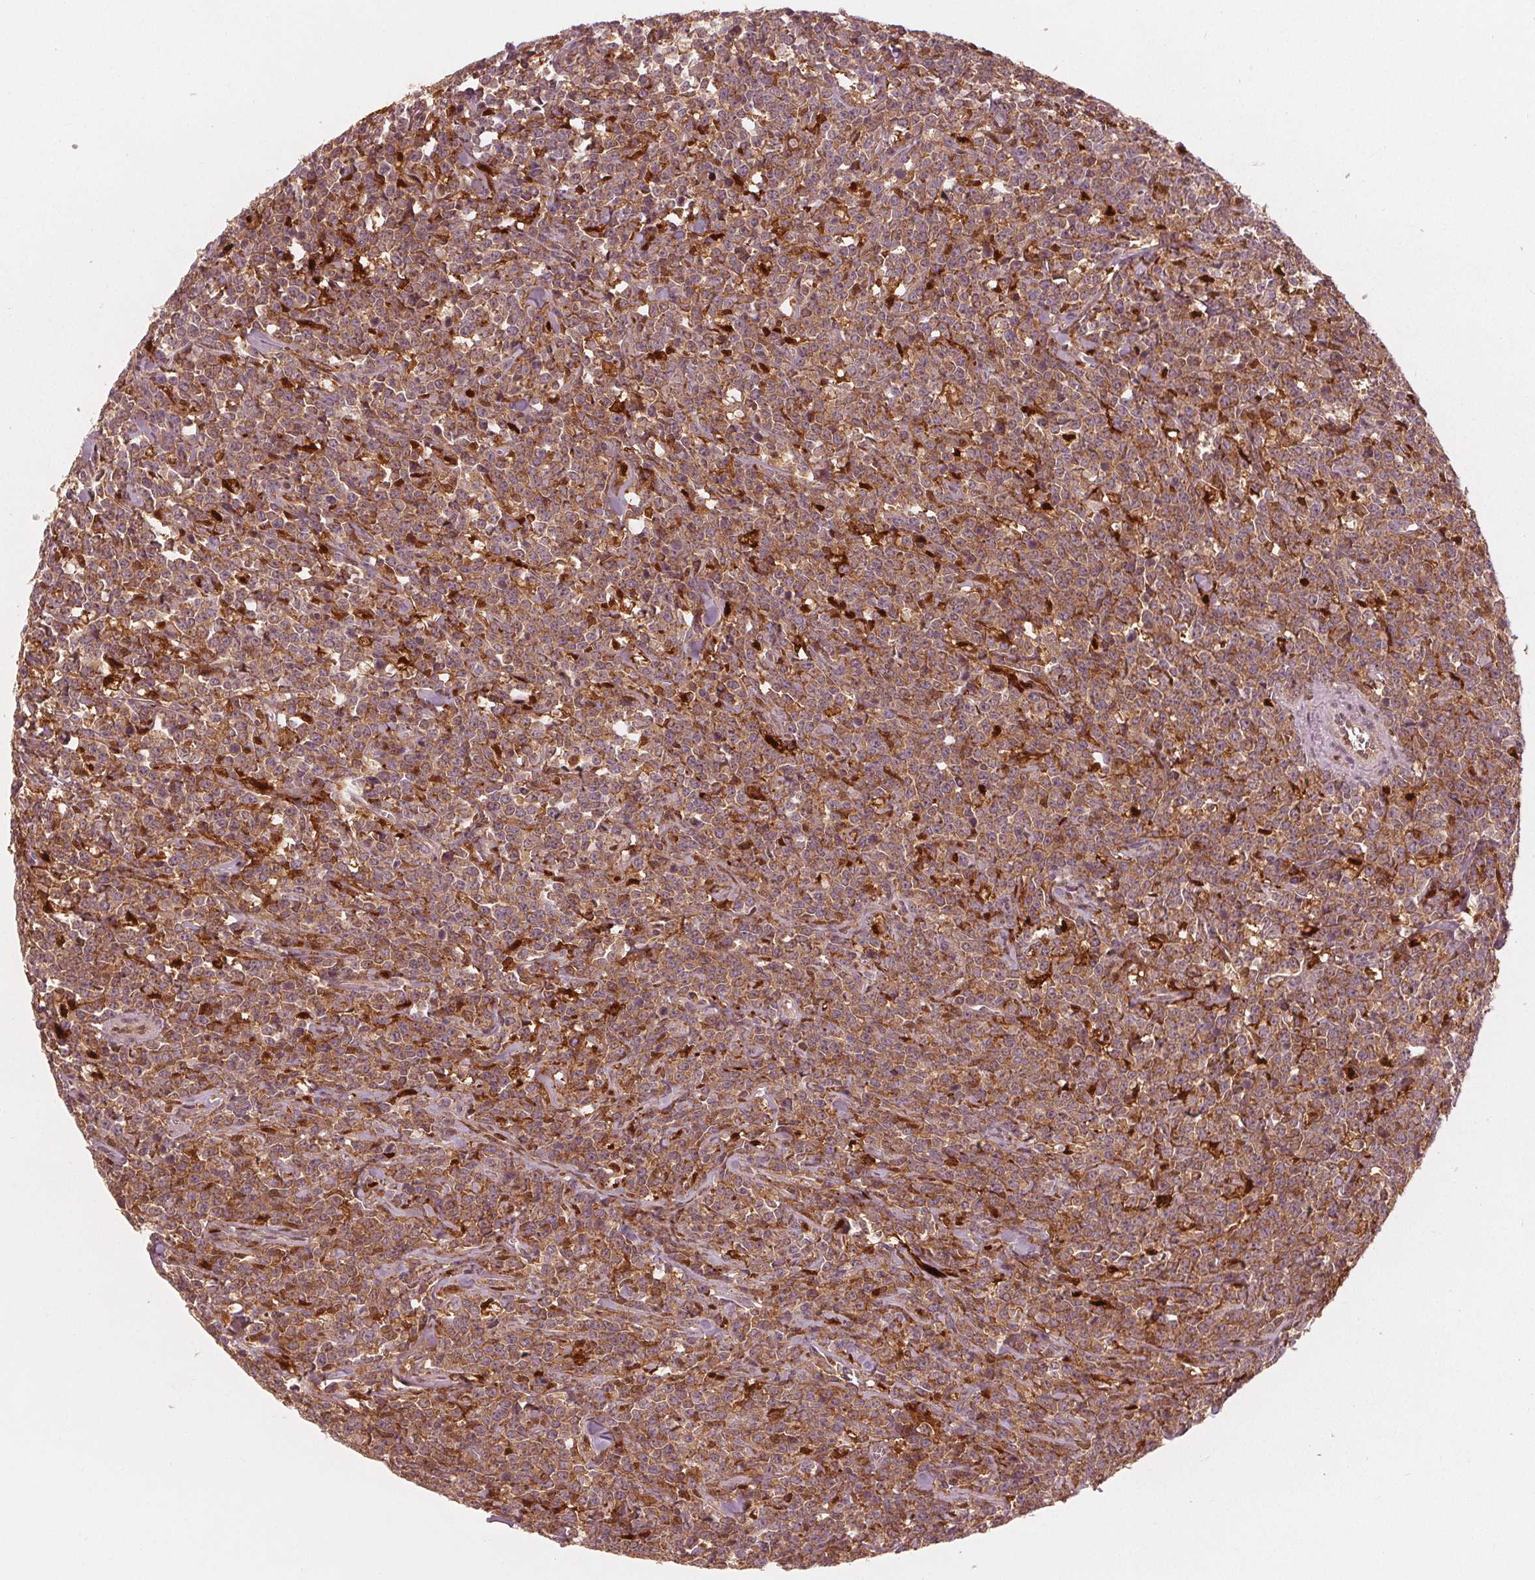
{"staining": {"intensity": "moderate", "quantity": "25%-75%", "location": "cytoplasmic/membranous,nuclear"}, "tissue": "lymphoma", "cell_type": "Tumor cells", "image_type": "cancer", "snomed": [{"axis": "morphology", "description": "Malignant lymphoma, non-Hodgkin's type, High grade"}, {"axis": "topography", "description": "Small intestine"}], "caption": "This is a histology image of immunohistochemistry (IHC) staining of malignant lymphoma, non-Hodgkin's type (high-grade), which shows moderate expression in the cytoplasmic/membranous and nuclear of tumor cells.", "gene": "SQSTM1", "patient": {"sex": "female", "age": 56}}